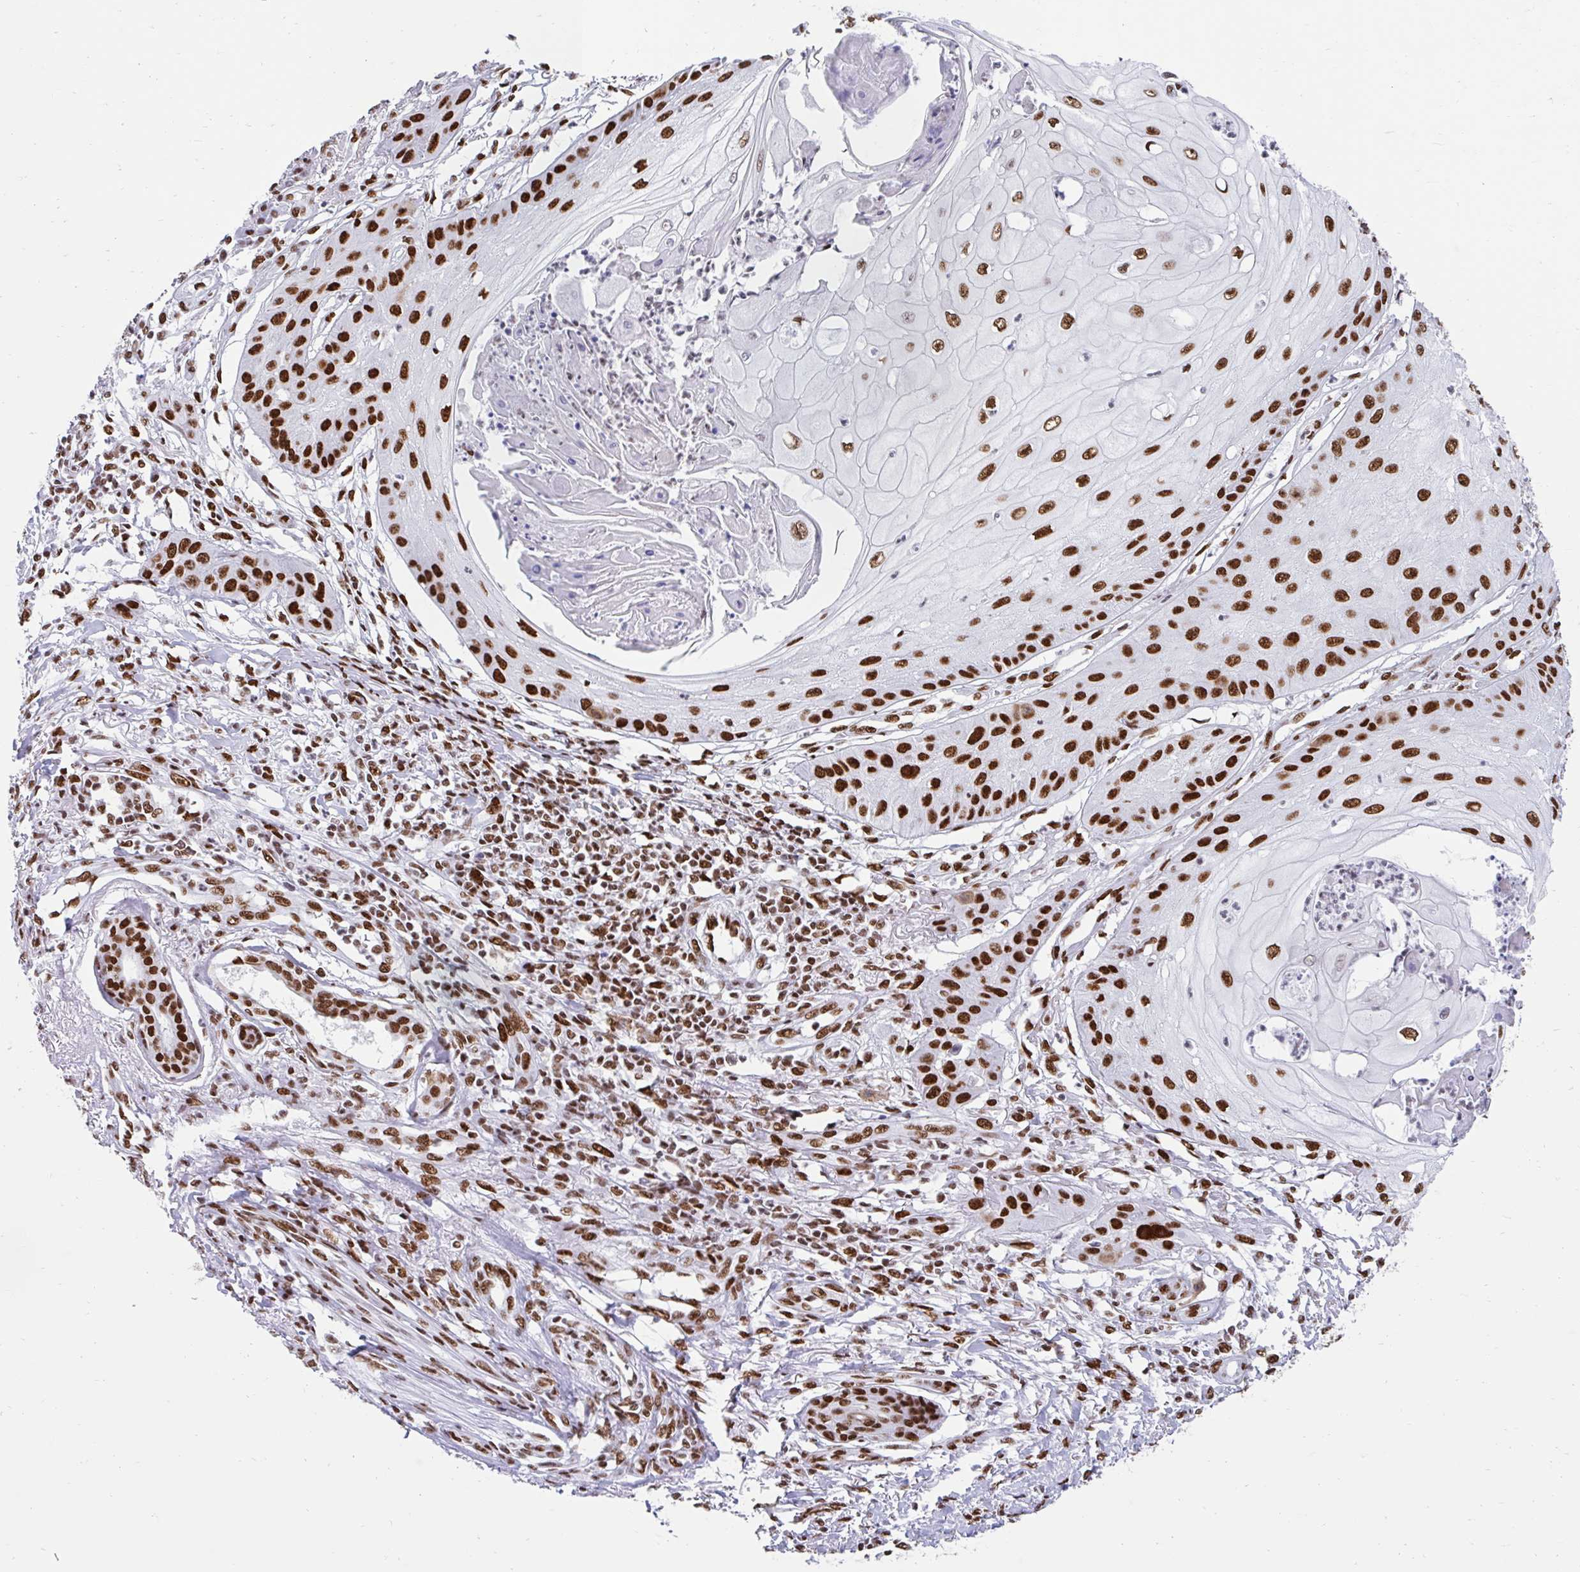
{"staining": {"intensity": "strong", "quantity": ">75%", "location": "nuclear"}, "tissue": "skin cancer", "cell_type": "Tumor cells", "image_type": "cancer", "snomed": [{"axis": "morphology", "description": "Squamous cell carcinoma, NOS"}, {"axis": "topography", "description": "Skin"}], "caption": "A brown stain highlights strong nuclear positivity of a protein in skin cancer tumor cells. The staining is performed using DAB (3,3'-diaminobenzidine) brown chromogen to label protein expression. The nuclei are counter-stained blue using hematoxylin.", "gene": "KHDRBS1", "patient": {"sex": "male", "age": 70}}